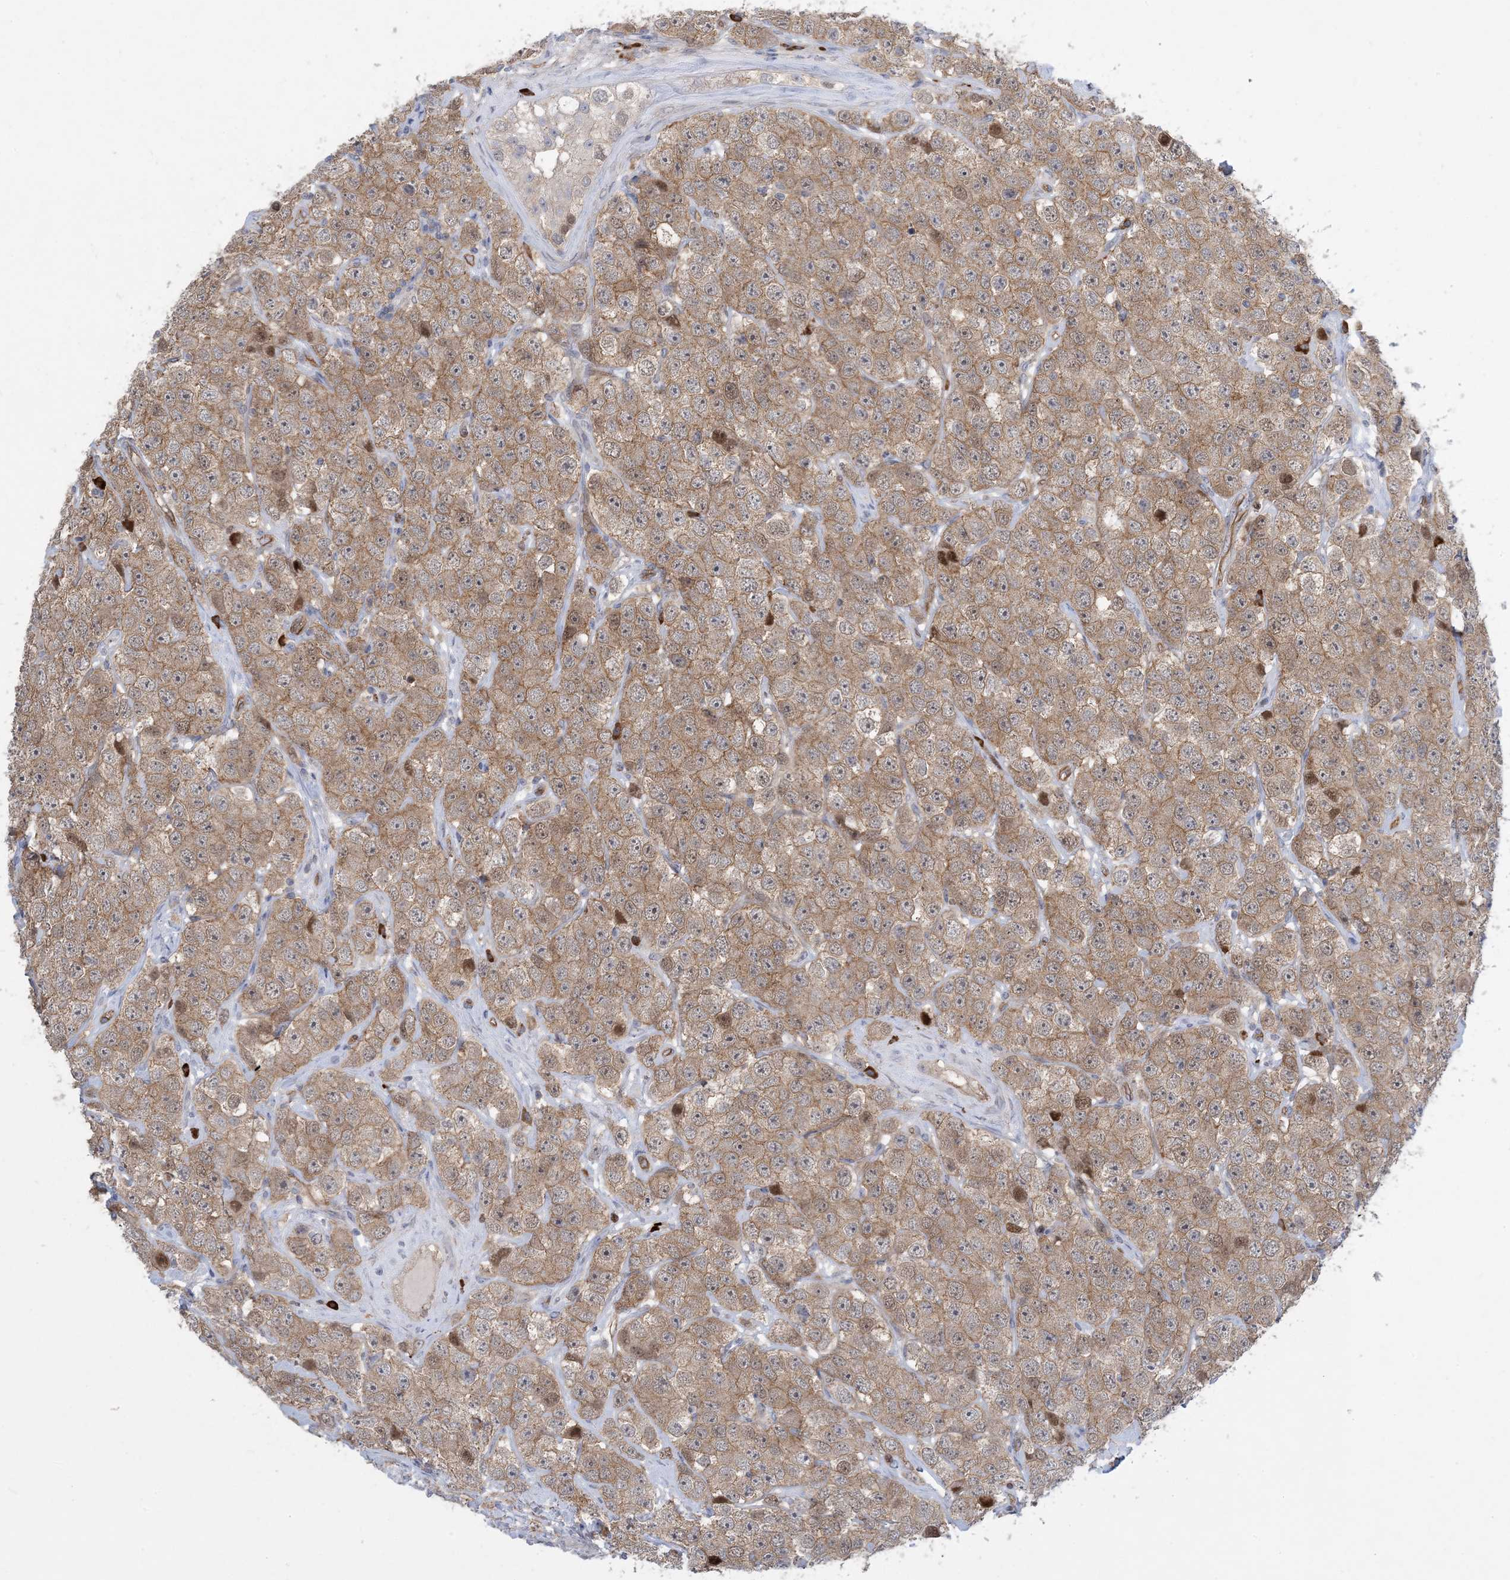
{"staining": {"intensity": "moderate", "quantity": ">75%", "location": "cytoplasmic/membranous"}, "tissue": "testis cancer", "cell_type": "Tumor cells", "image_type": "cancer", "snomed": [{"axis": "morphology", "description": "Seminoma, NOS"}, {"axis": "topography", "description": "Testis"}], "caption": "A photomicrograph showing moderate cytoplasmic/membranous expression in about >75% of tumor cells in testis cancer, as visualized by brown immunohistochemical staining.", "gene": "AOC1", "patient": {"sex": "male", "age": 28}}